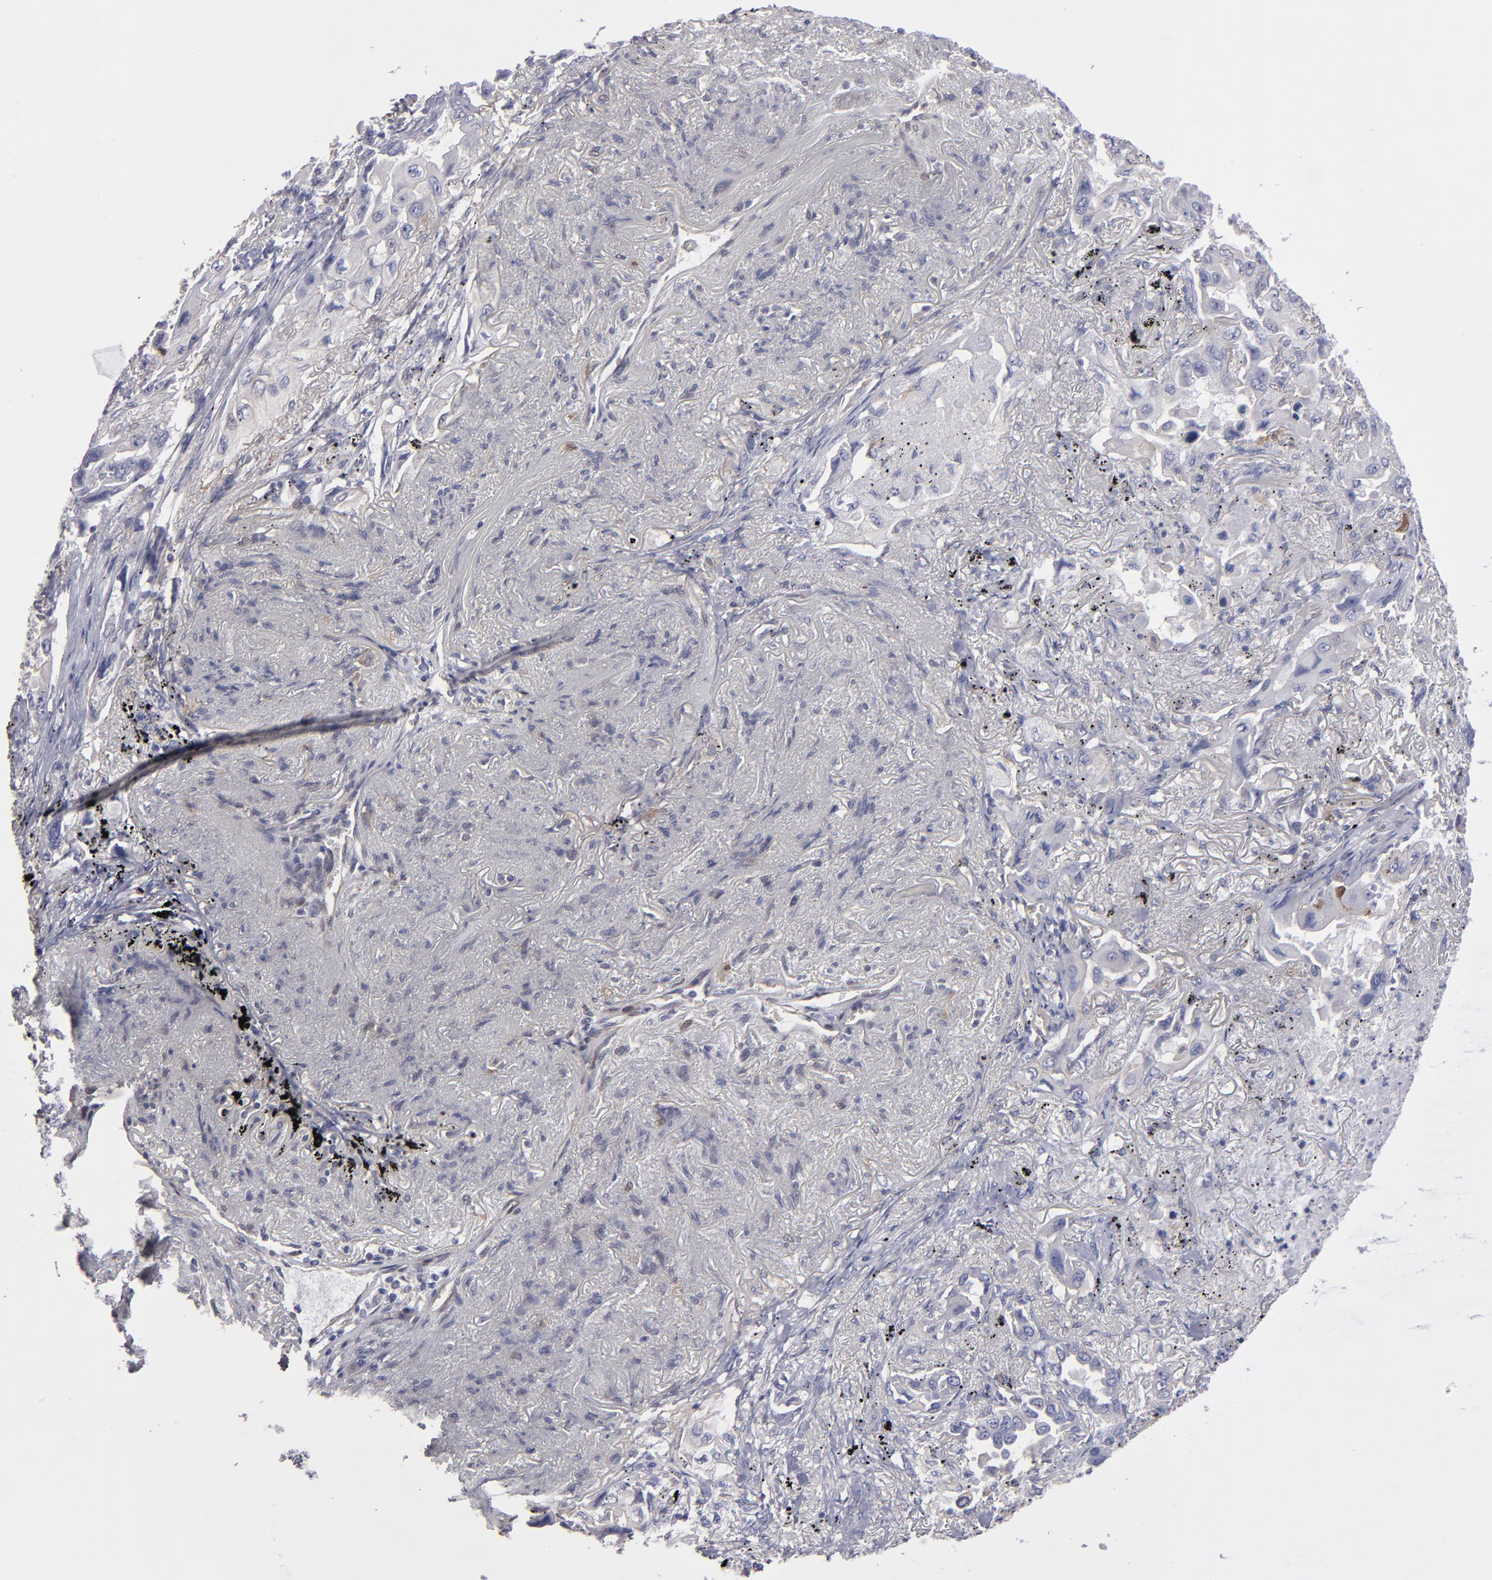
{"staining": {"intensity": "negative", "quantity": "none", "location": "none"}, "tissue": "lung cancer", "cell_type": "Tumor cells", "image_type": "cancer", "snomed": [{"axis": "morphology", "description": "Adenocarcinoma, NOS"}, {"axis": "topography", "description": "Lung"}], "caption": "An image of human adenocarcinoma (lung) is negative for staining in tumor cells. Nuclei are stained in blue.", "gene": "NDRG2", "patient": {"sex": "female", "age": 65}}